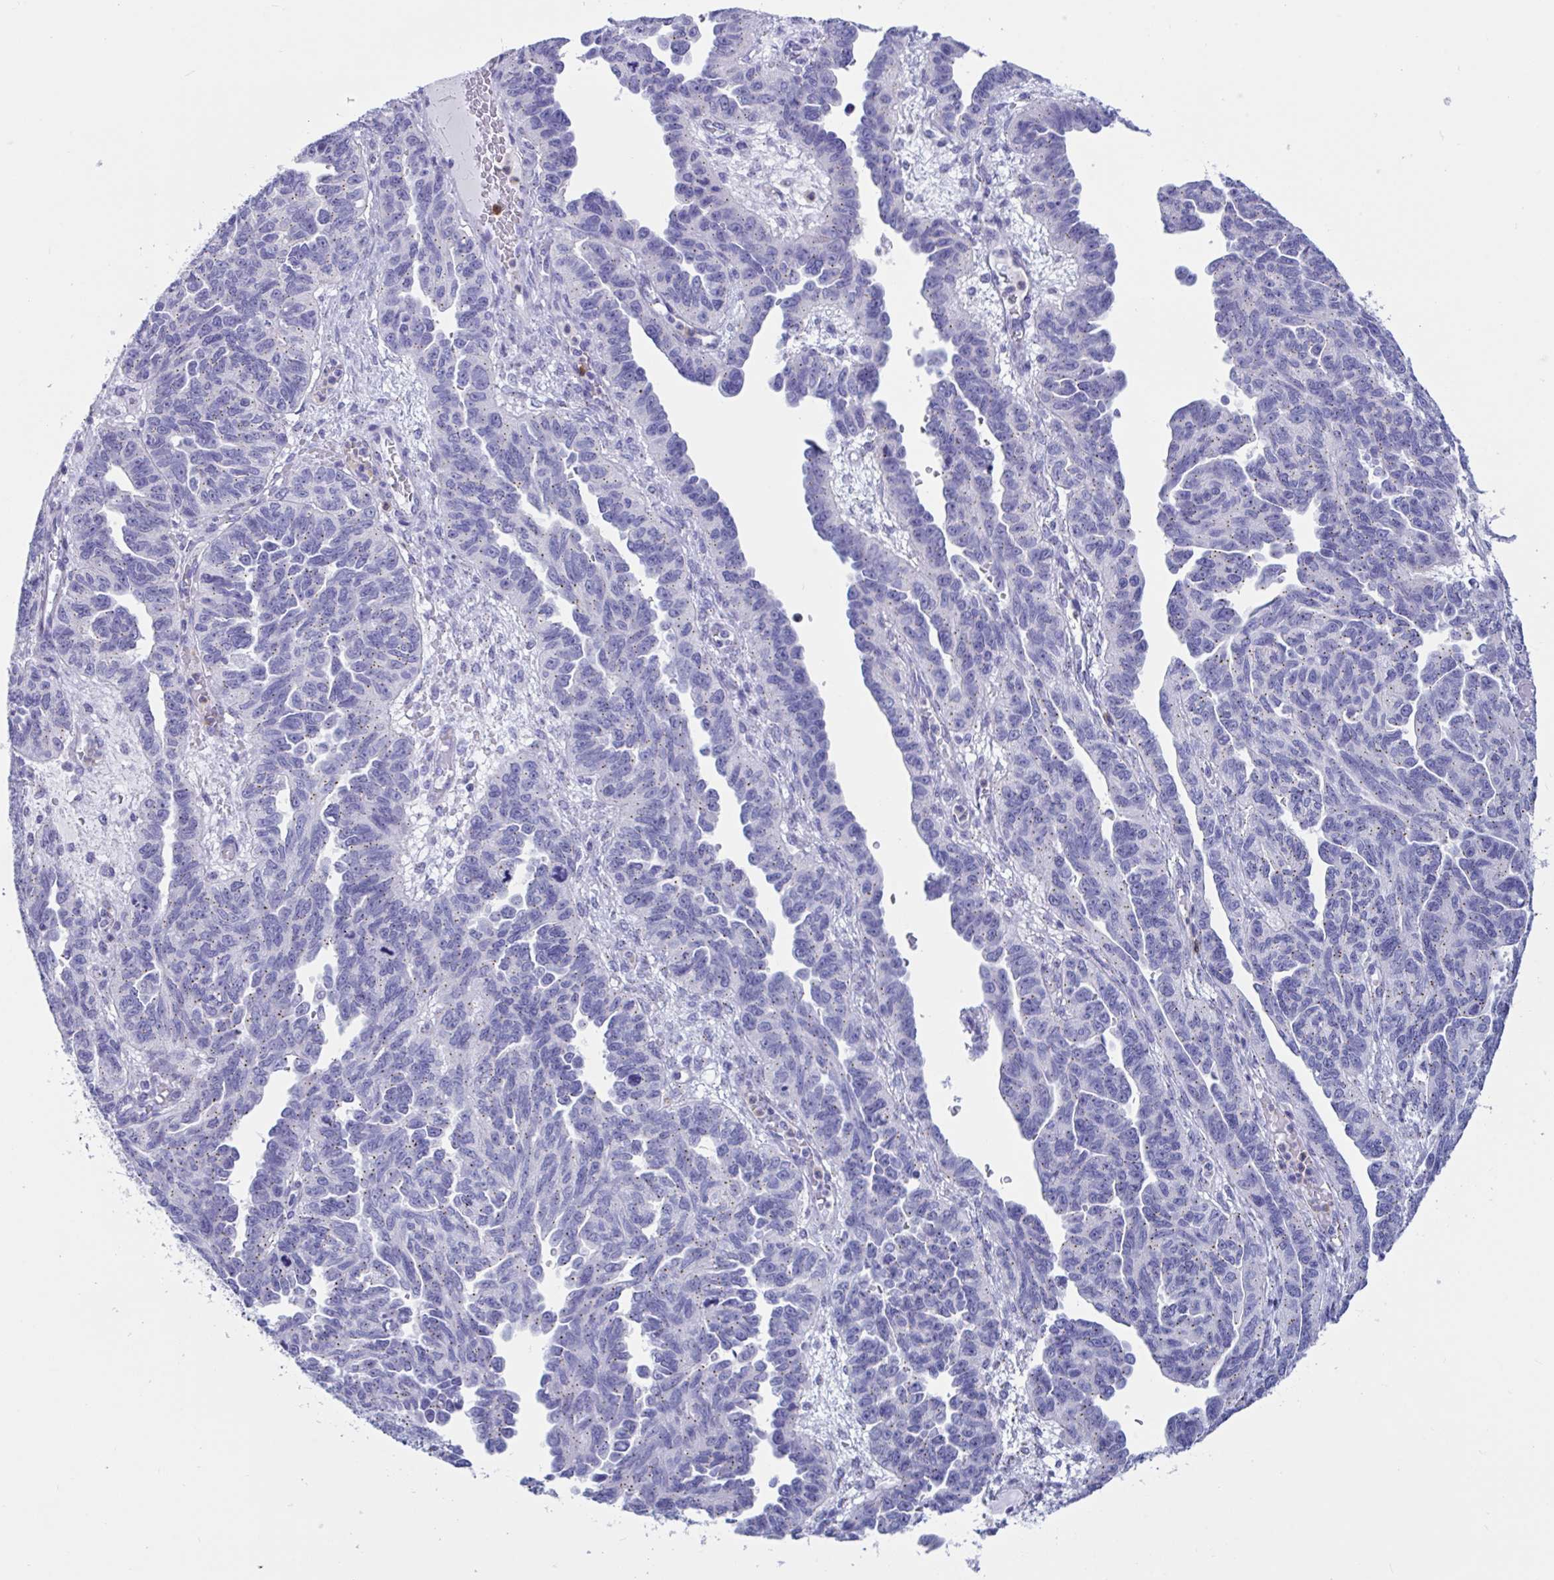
{"staining": {"intensity": "weak", "quantity": "25%-75%", "location": "cytoplasmic/membranous"}, "tissue": "ovarian cancer", "cell_type": "Tumor cells", "image_type": "cancer", "snomed": [{"axis": "morphology", "description": "Cystadenocarcinoma, serous, NOS"}, {"axis": "topography", "description": "Ovary"}], "caption": "Ovarian serous cystadenocarcinoma tissue reveals weak cytoplasmic/membranous staining in about 25%-75% of tumor cells", "gene": "RNASE3", "patient": {"sex": "female", "age": 64}}